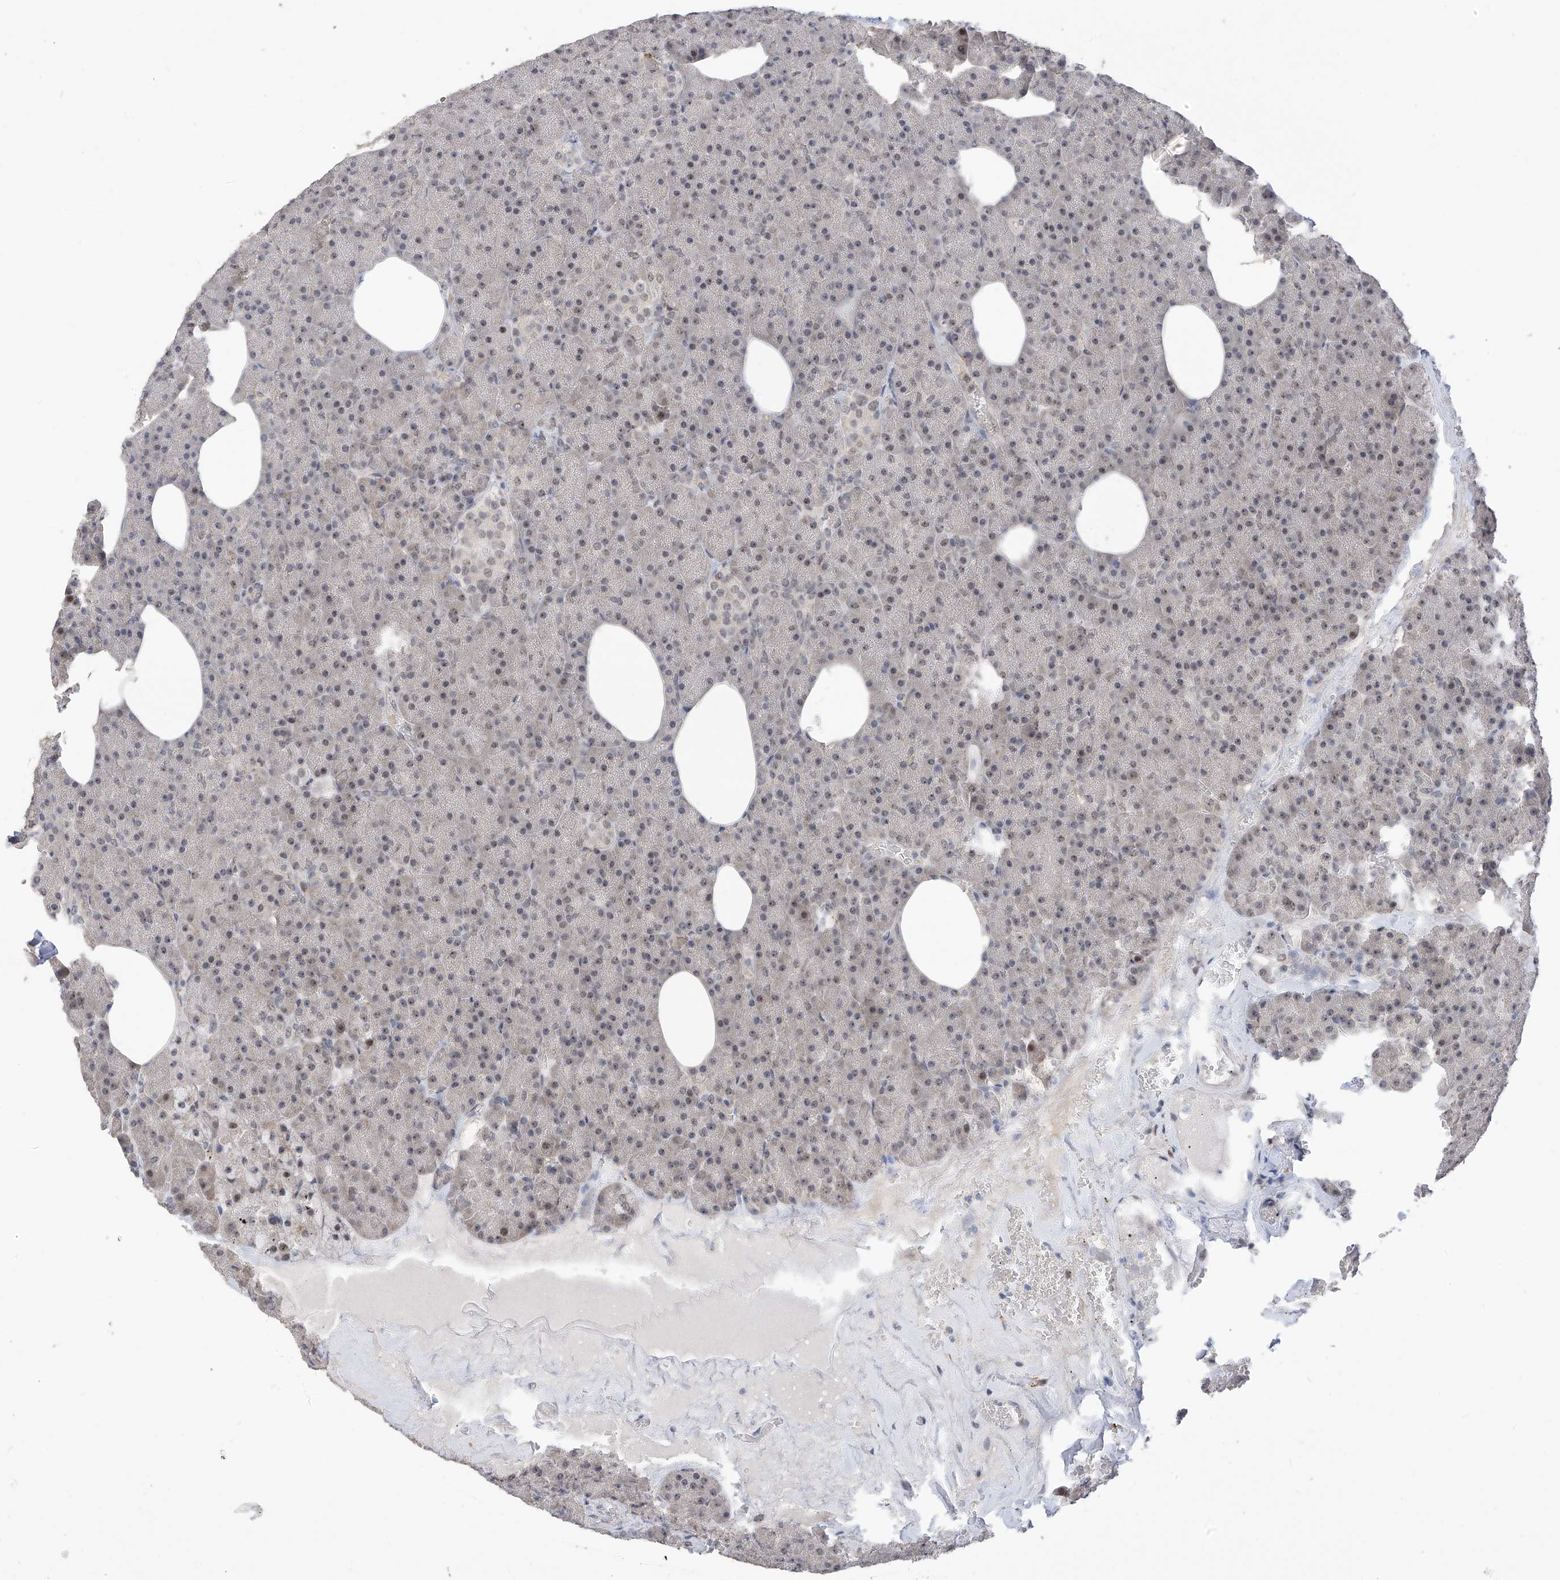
{"staining": {"intensity": "weak", "quantity": "<25%", "location": "nuclear"}, "tissue": "pancreas", "cell_type": "Exocrine glandular cells", "image_type": "normal", "snomed": [{"axis": "morphology", "description": "Normal tissue, NOS"}, {"axis": "morphology", "description": "Carcinoid, malignant, NOS"}, {"axis": "topography", "description": "Pancreas"}], "caption": "Exocrine glandular cells show no significant protein staining in normal pancreas. (DAB IHC with hematoxylin counter stain).", "gene": "C1orf131", "patient": {"sex": "female", "age": 35}}